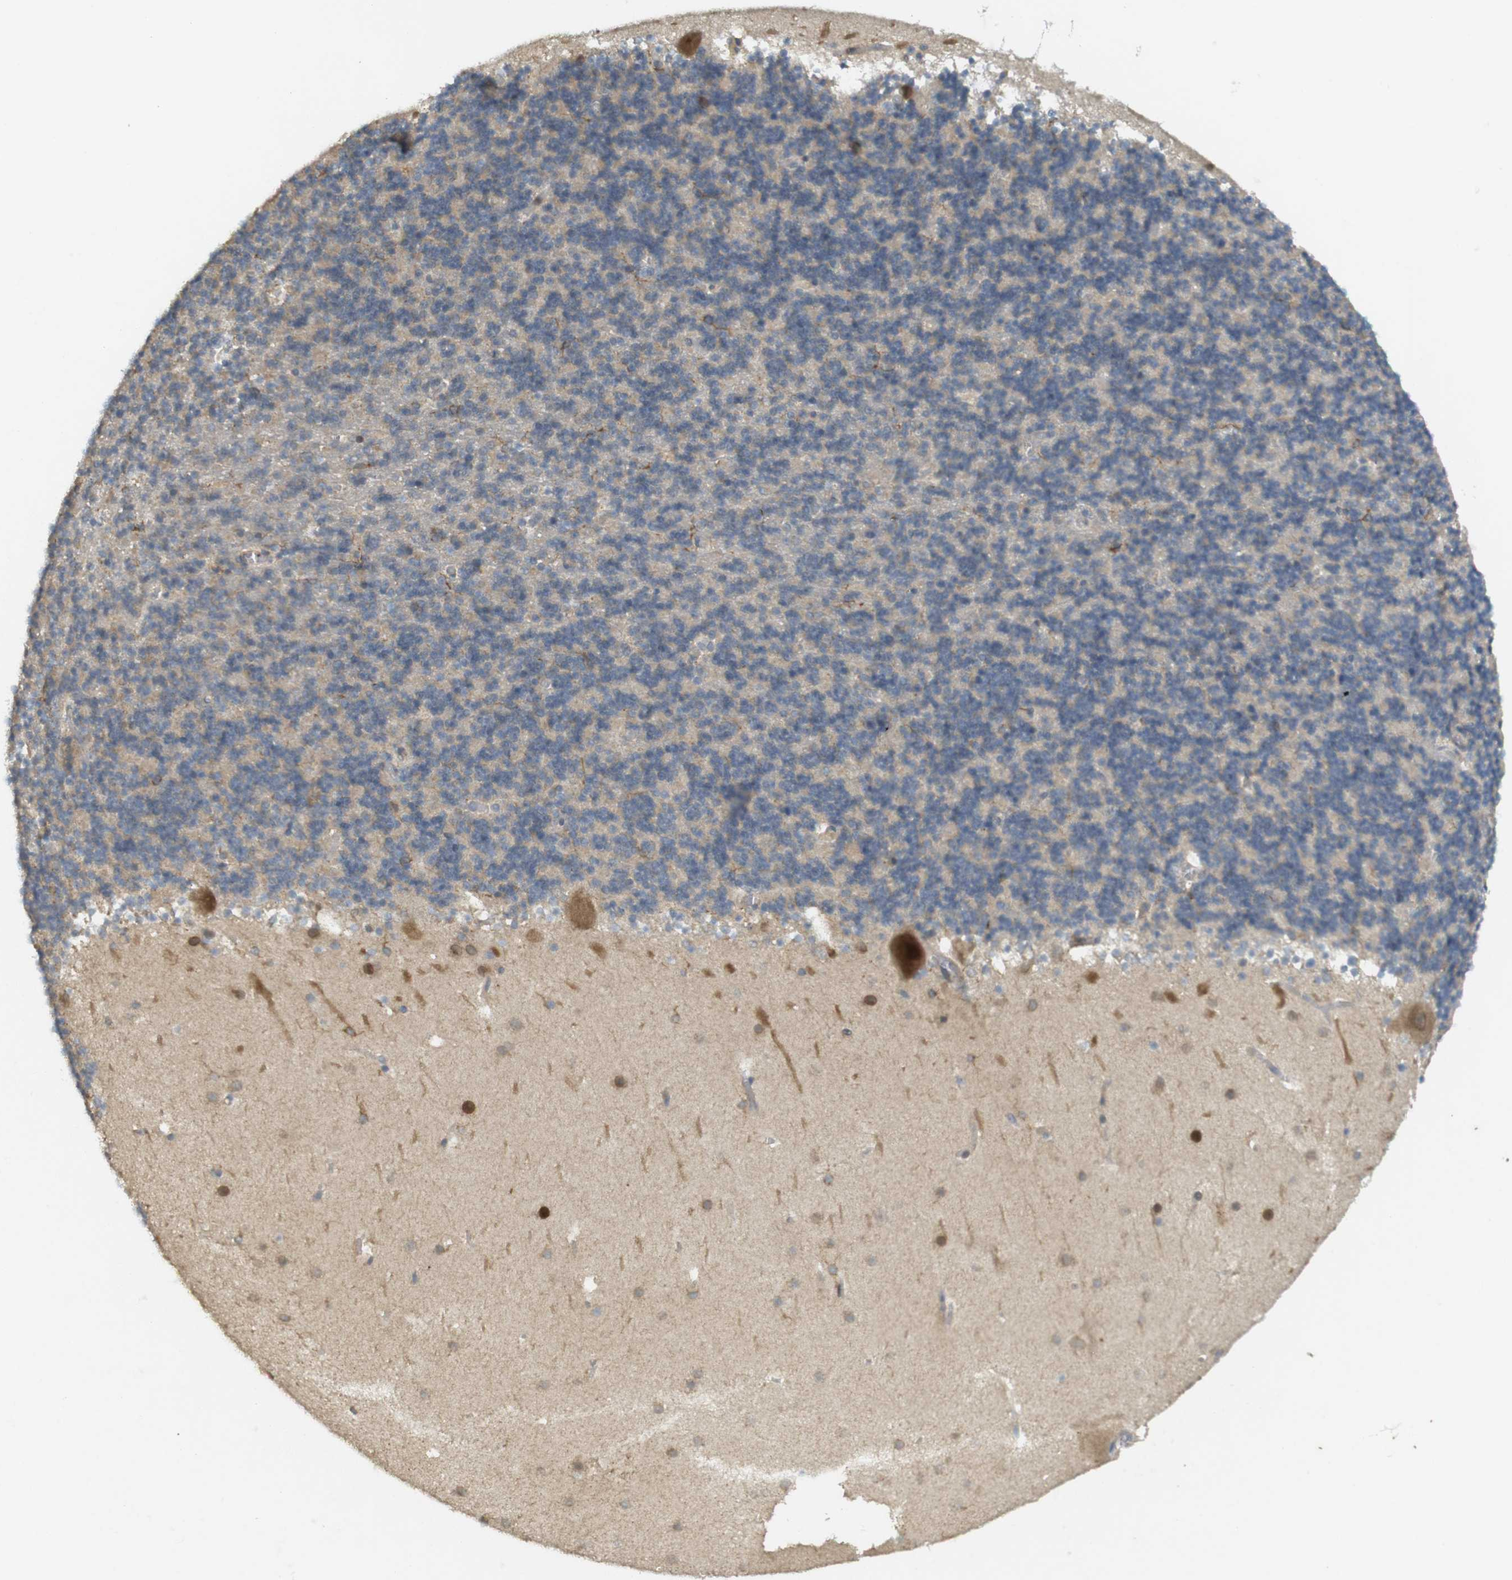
{"staining": {"intensity": "moderate", "quantity": "<25%", "location": "cytoplasmic/membranous"}, "tissue": "cerebellum", "cell_type": "Cells in granular layer", "image_type": "normal", "snomed": [{"axis": "morphology", "description": "Normal tissue, NOS"}, {"axis": "topography", "description": "Cerebellum"}], "caption": "Cerebellum stained with DAB (3,3'-diaminobenzidine) IHC demonstrates low levels of moderate cytoplasmic/membranous staining in approximately <25% of cells in granular layer.", "gene": "CLRN3", "patient": {"sex": "male", "age": 45}}